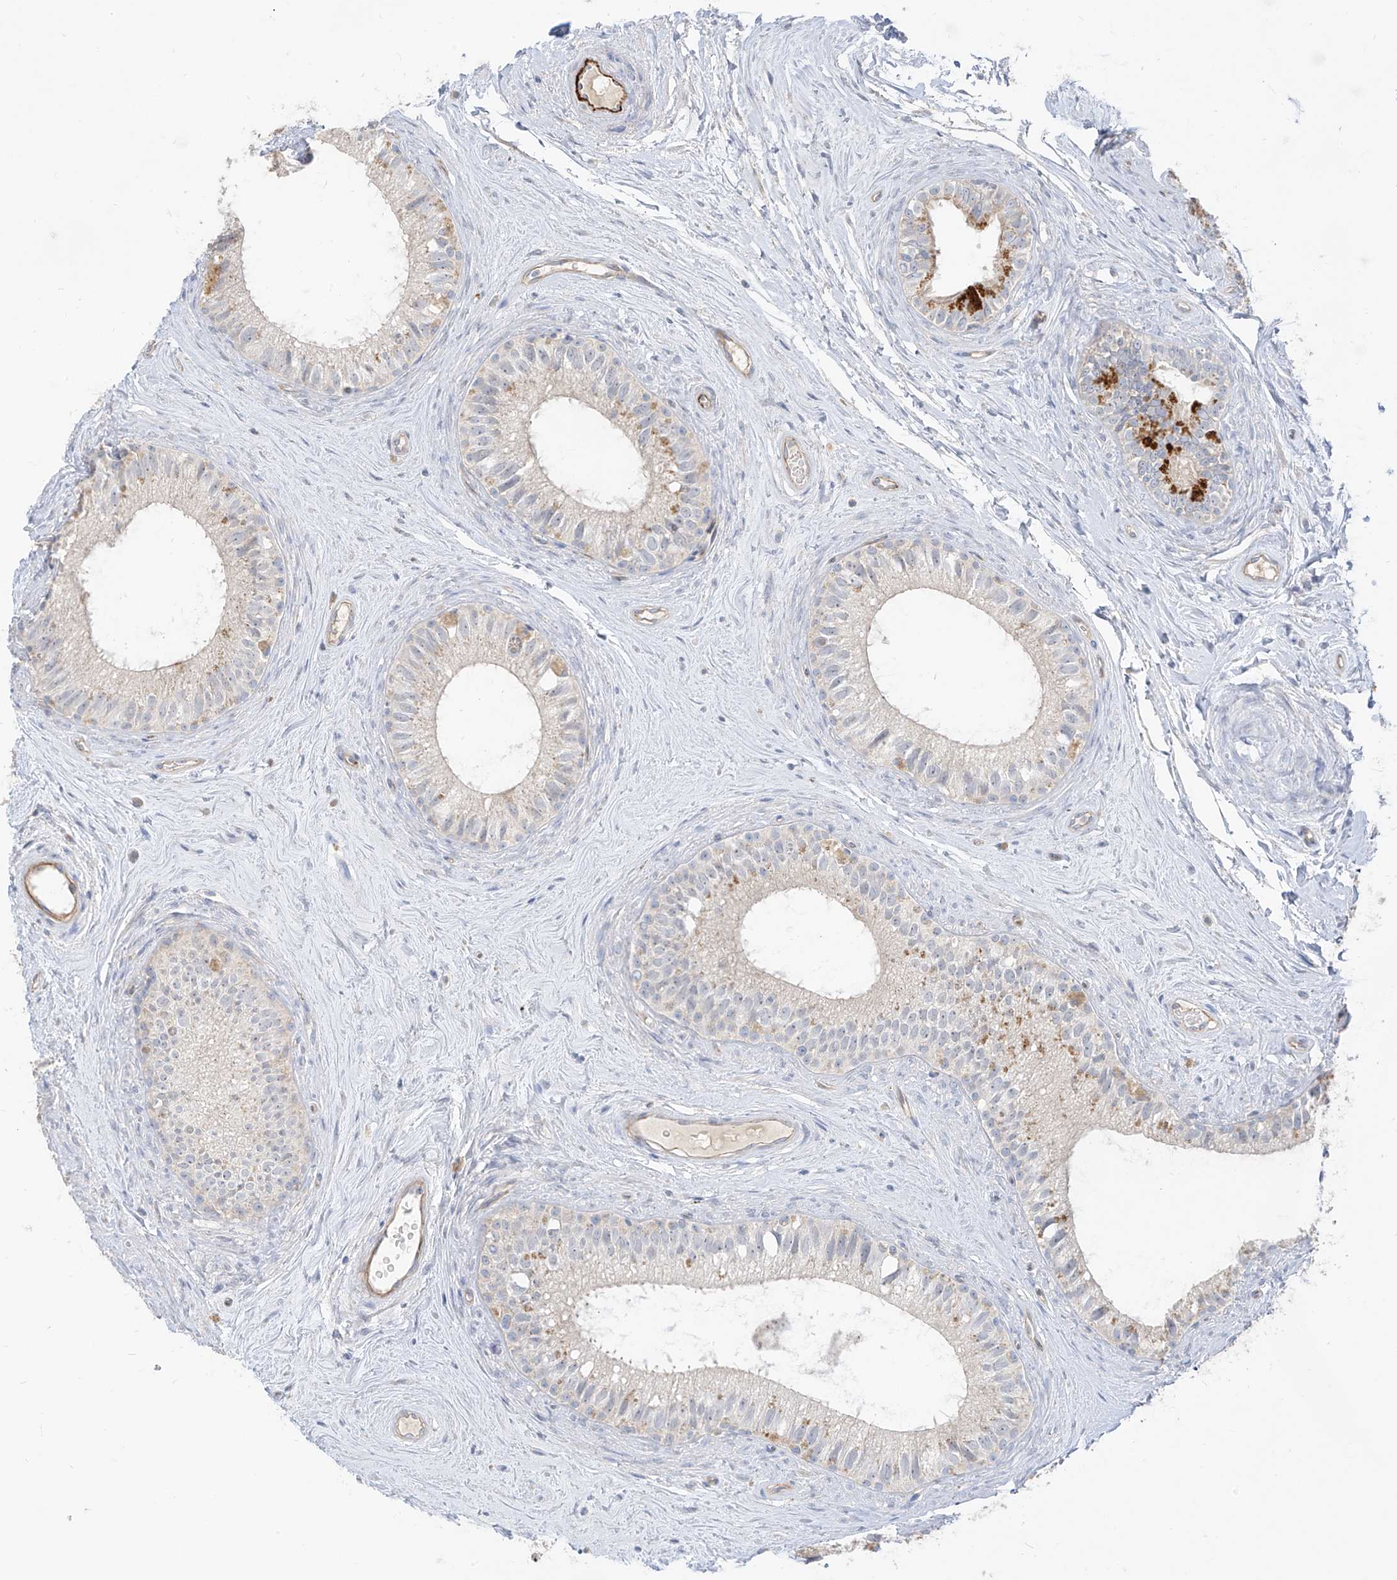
{"staining": {"intensity": "negative", "quantity": "none", "location": "none"}, "tissue": "epididymis", "cell_type": "Glandular cells", "image_type": "normal", "snomed": [{"axis": "morphology", "description": "Normal tissue, NOS"}, {"axis": "topography", "description": "Epididymis"}], "caption": "Immunohistochemistry (IHC) photomicrograph of benign epididymis: human epididymis stained with DAB (3,3'-diaminobenzidine) reveals no significant protein expression in glandular cells. The staining is performed using DAB brown chromogen with nuclei counter-stained in using hematoxylin.", "gene": "C2orf42", "patient": {"sex": "male", "age": 71}}